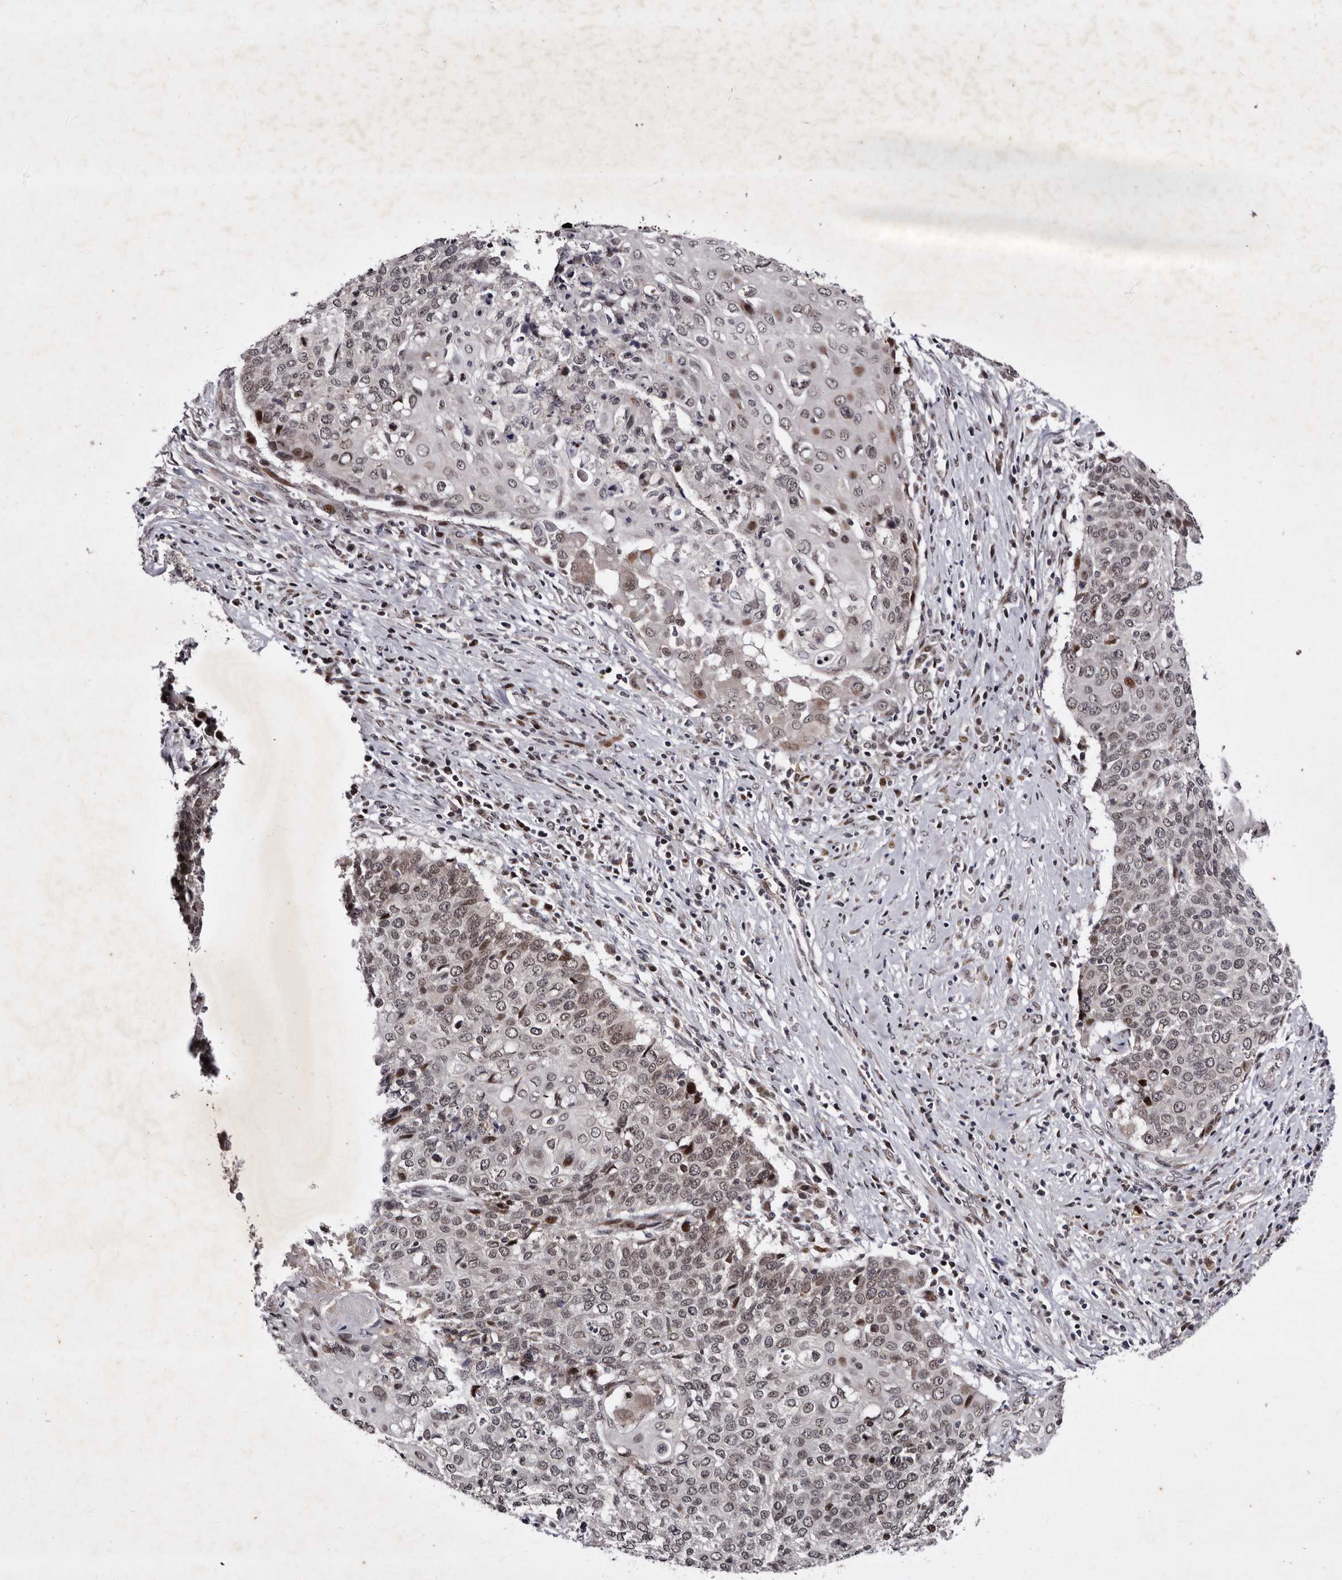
{"staining": {"intensity": "weak", "quantity": "<25%", "location": "nuclear"}, "tissue": "cervical cancer", "cell_type": "Tumor cells", "image_type": "cancer", "snomed": [{"axis": "morphology", "description": "Squamous cell carcinoma, NOS"}, {"axis": "topography", "description": "Cervix"}], "caption": "Immunohistochemical staining of cervical squamous cell carcinoma reveals no significant staining in tumor cells.", "gene": "TNKS", "patient": {"sex": "female", "age": 39}}